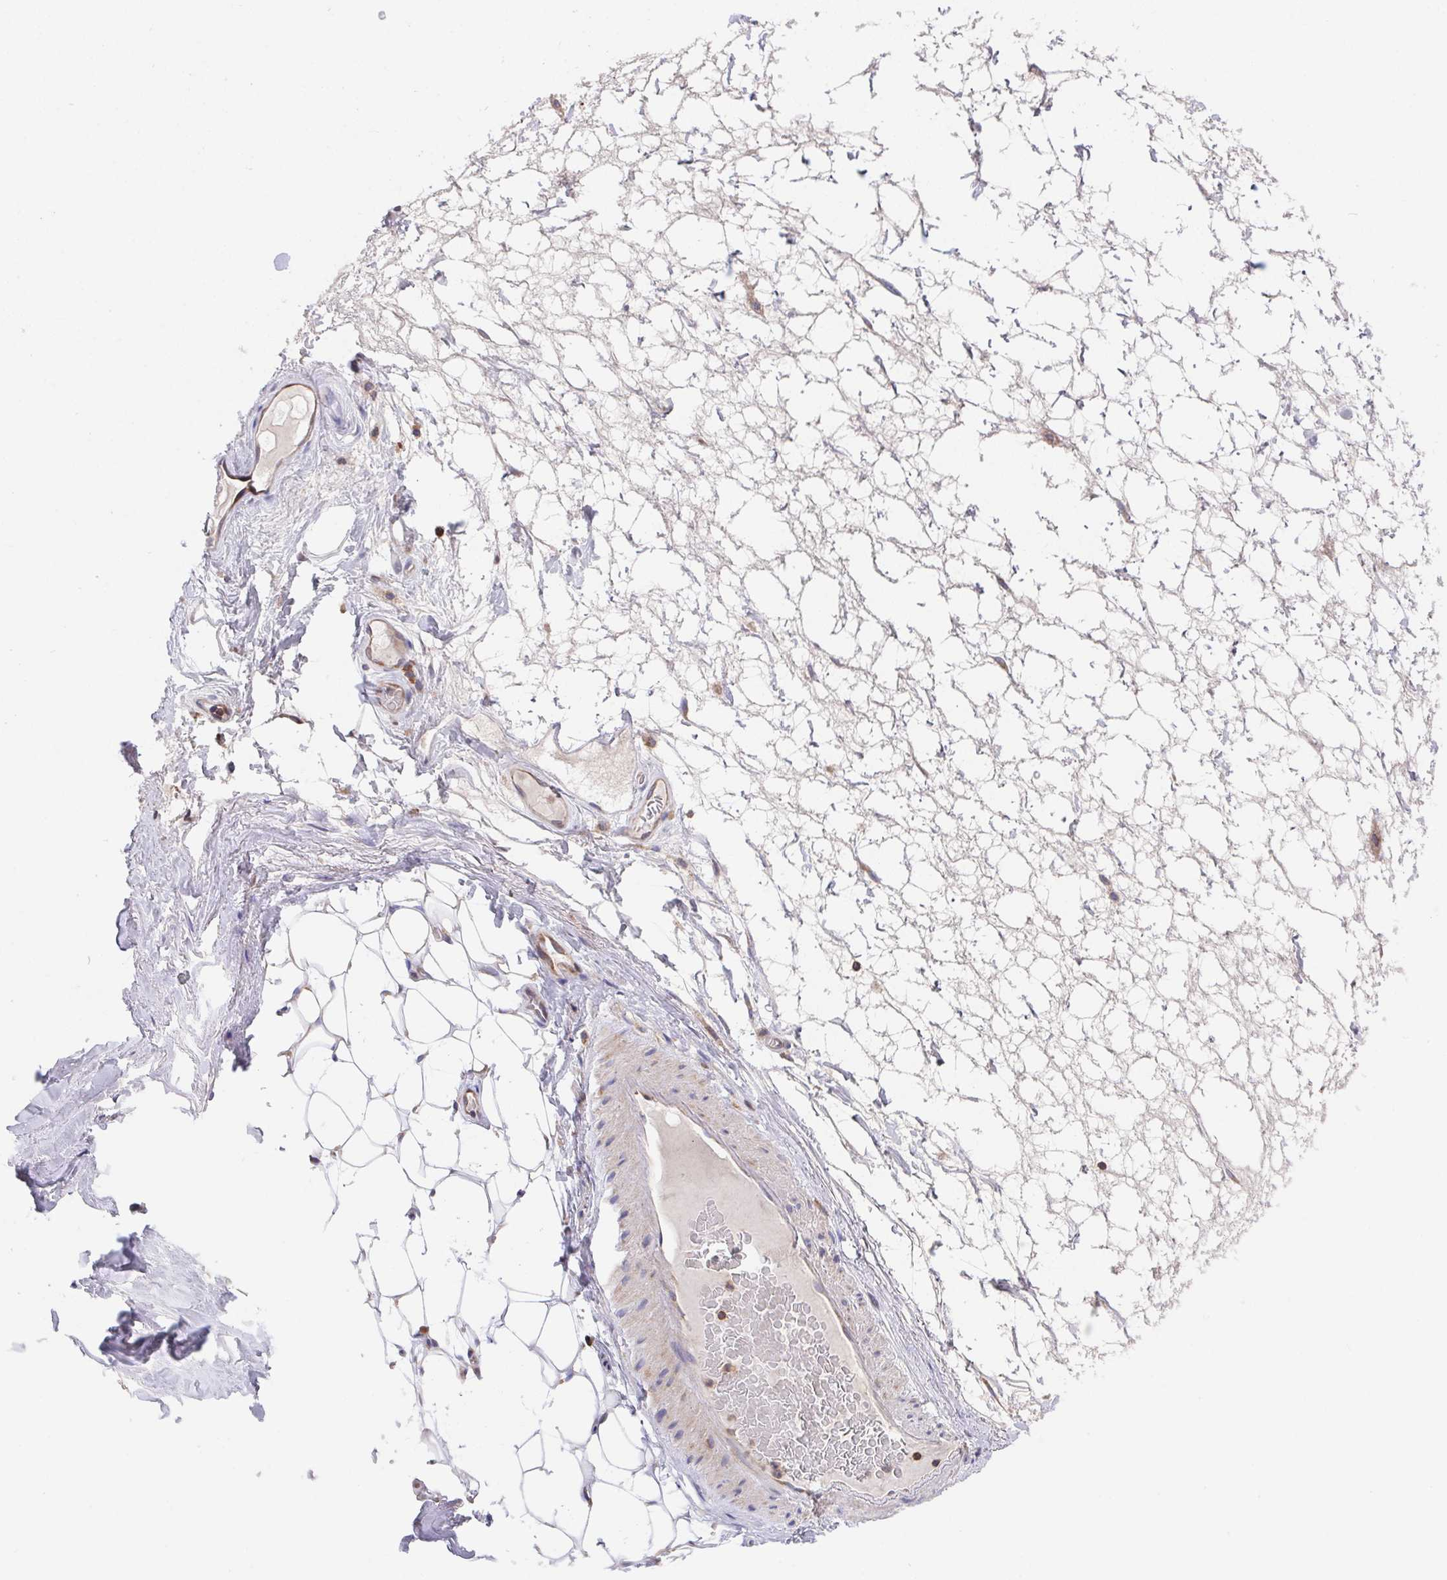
{"staining": {"intensity": "weak", "quantity": "25%-75%", "location": "cytoplasmic/membranous"}, "tissue": "adipose tissue", "cell_type": "Adipocytes", "image_type": "normal", "snomed": [{"axis": "morphology", "description": "Normal tissue, NOS"}, {"axis": "topography", "description": "Lymph node"}, {"axis": "topography", "description": "Cartilage tissue"}, {"axis": "topography", "description": "Nasopharynx"}], "caption": "The photomicrograph exhibits immunohistochemical staining of normal adipose tissue. There is weak cytoplasmic/membranous positivity is identified in about 25%-75% of adipocytes.", "gene": "FAM241A", "patient": {"sex": "male", "age": 63}}